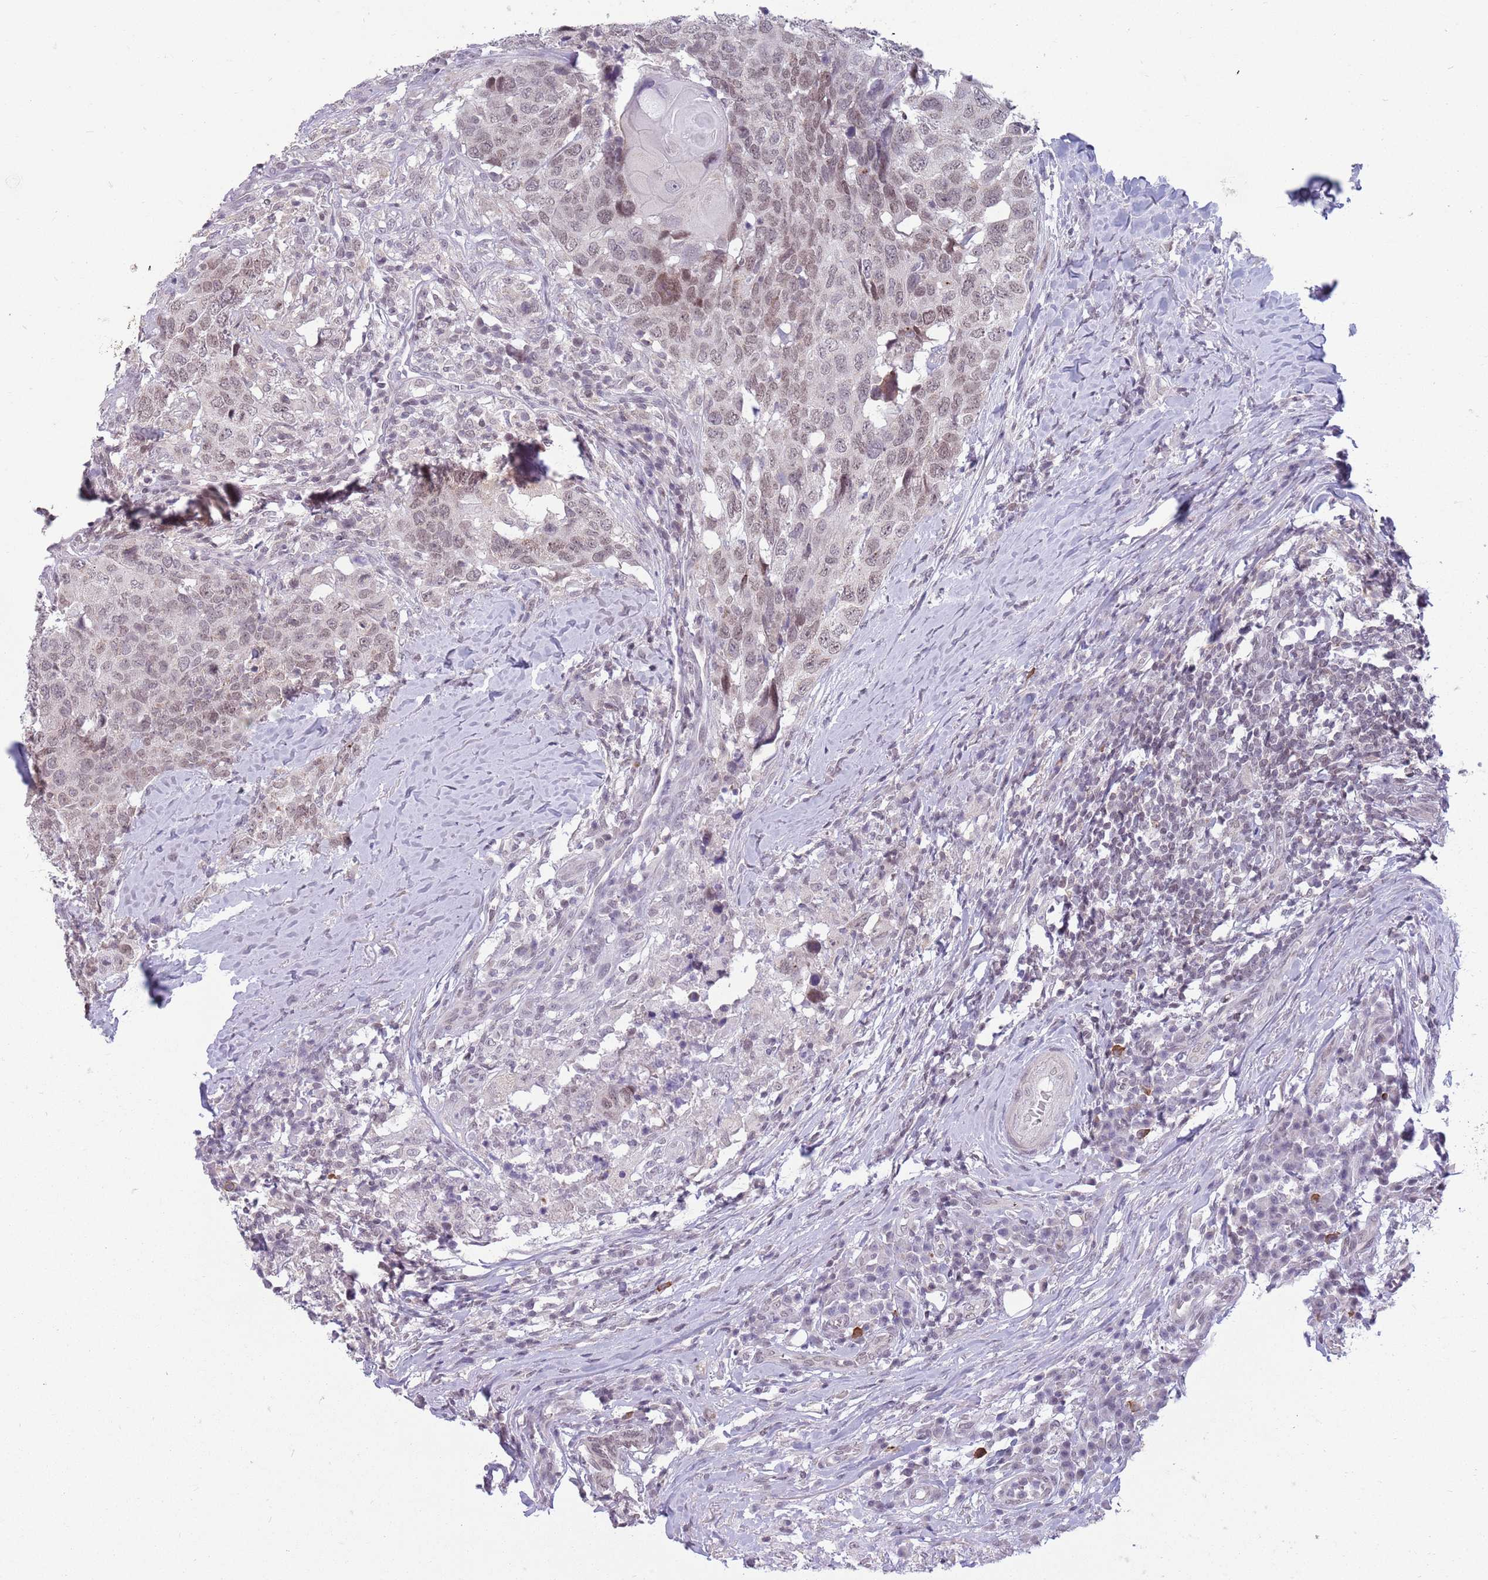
{"staining": {"intensity": "weak", "quantity": "25%-75%", "location": "nuclear"}, "tissue": "head and neck cancer", "cell_type": "Tumor cells", "image_type": "cancer", "snomed": [{"axis": "morphology", "description": "Normal tissue, NOS"}, {"axis": "morphology", "description": "Squamous cell carcinoma, NOS"}, {"axis": "topography", "description": "Skeletal muscle"}, {"axis": "topography", "description": "Vascular tissue"}, {"axis": "topography", "description": "Peripheral nerve tissue"}, {"axis": "topography", "description": "Head-Neck"}], "caption": "An image showing weak nuclear expression in about 25%-75% of tumor cells in head and neck cancer (squamous cell carcinoma), as visualized by brown immunohistochemical staining.", "gene": "ZNF574", "patient": {"sex": "male", "age": 66}}